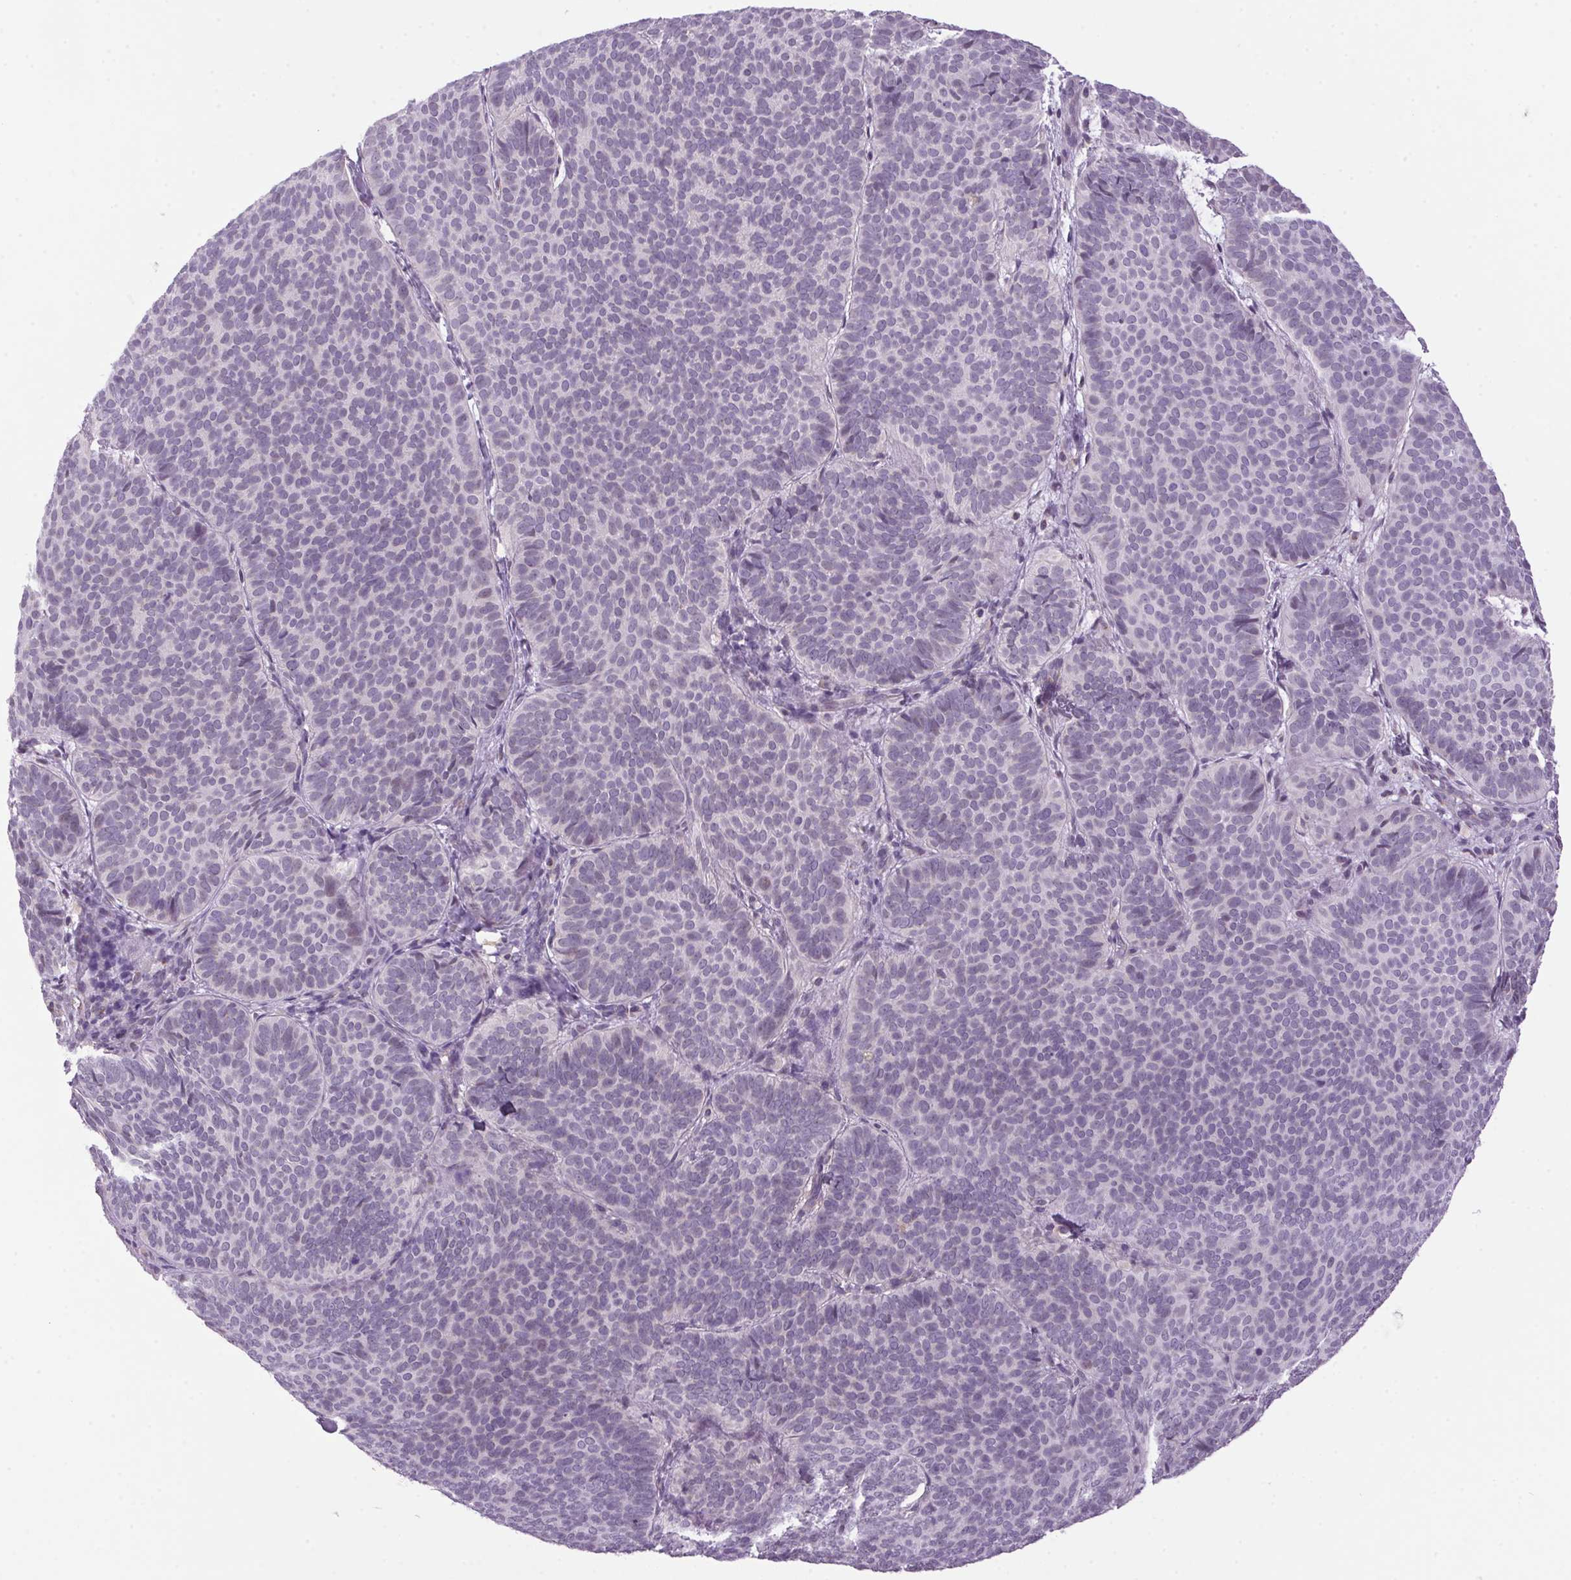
{"staining": {"intensity": "negative", "quantity": "none", "location": "none"}, "tissue": "skin cancer", "cell_type": "Tumor cells", "image_type": "cancer", "snomed": [{"axis": "morphology", "description": "Basal cell carcinoma"}, {"axis": "topography", "description": "Skin"}], "caption": "Immunohistochemistry of human skin cancer demonstrates no staining in tumor cells.", "gene": "AKR1E2", "patient": {"sex": "male", "age": 57}}